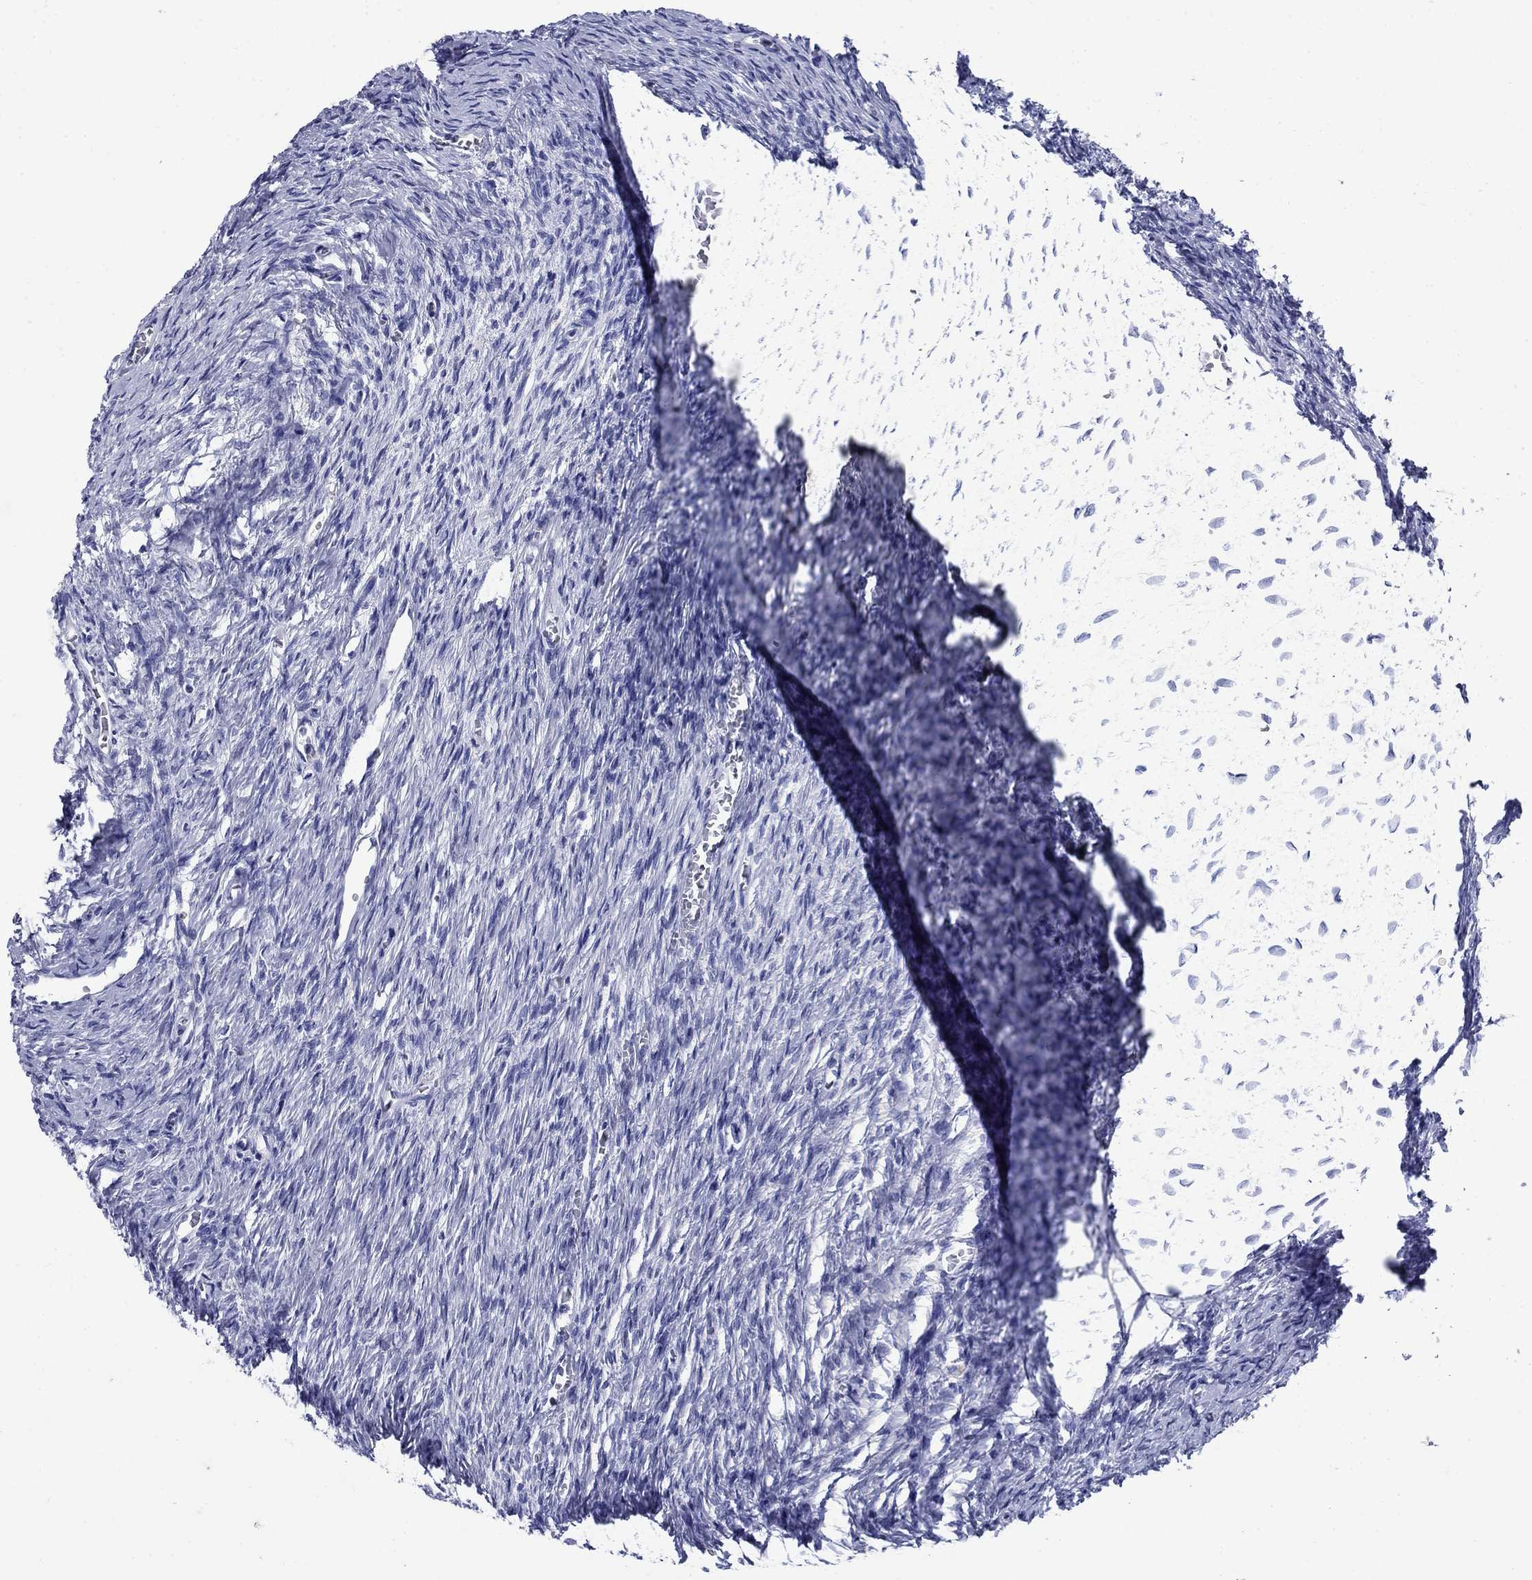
{"staining": {"intensity": "negative", "quantity": "none", "location": "none"}, "tissue": "ovary", "cell_type": "Ovarian stroma cells", "image_type": "normal", "snomed": [{"axis": "morphology", "description": "Normal tissue, NOS"}, {"axis": "topography", "description": "Ovary"}], "caption": "Human ovary stained for a protein using immunohistochemistry demonstrates no staining in ovarian stroma cells.", "gene": "CD1A", "patient": {"sex": "female", "age": 39}}